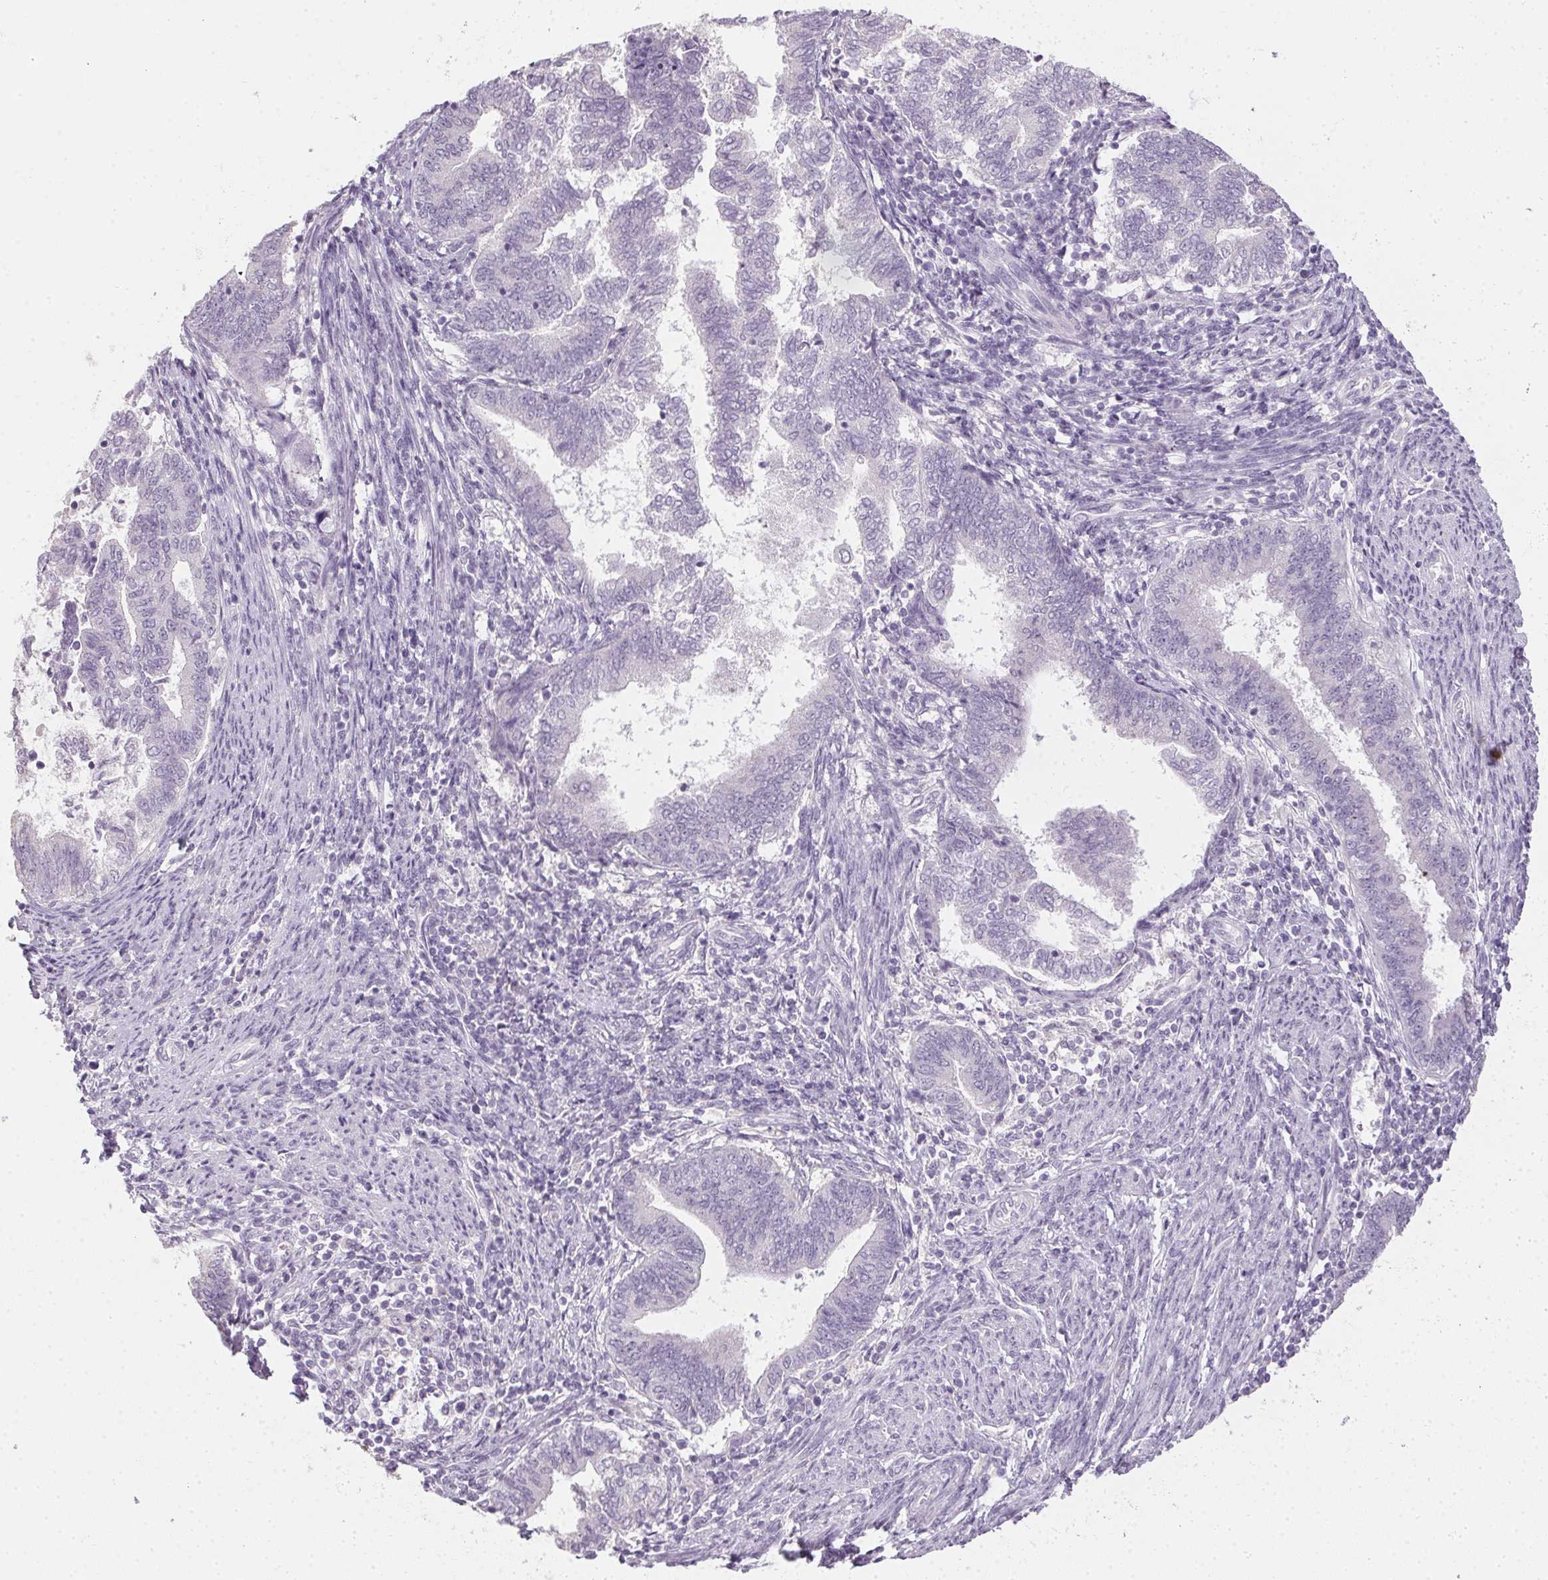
{"staining": {"intensity": "negative", "quantity": "none", "location": "none"}, "tissue": "endometrial cancer", "cell_type": "Tumor cells", "image_type": "cancer", "snomed": [{"axis": "morphology", "description": "Adenocarcinoma, NOS"}, {"axis": "topography", "description": "Endometrium"}], "caption": "High power microscopy micrograph of an immunohistochemistry (IHC) image of endometrial cancer (adenocarcinoma), revealing no significant staining in tumor cells. Nuclei are stained in blue.", "gene": "TMEM72", "patient": {"sex": "female", "age": 65}}